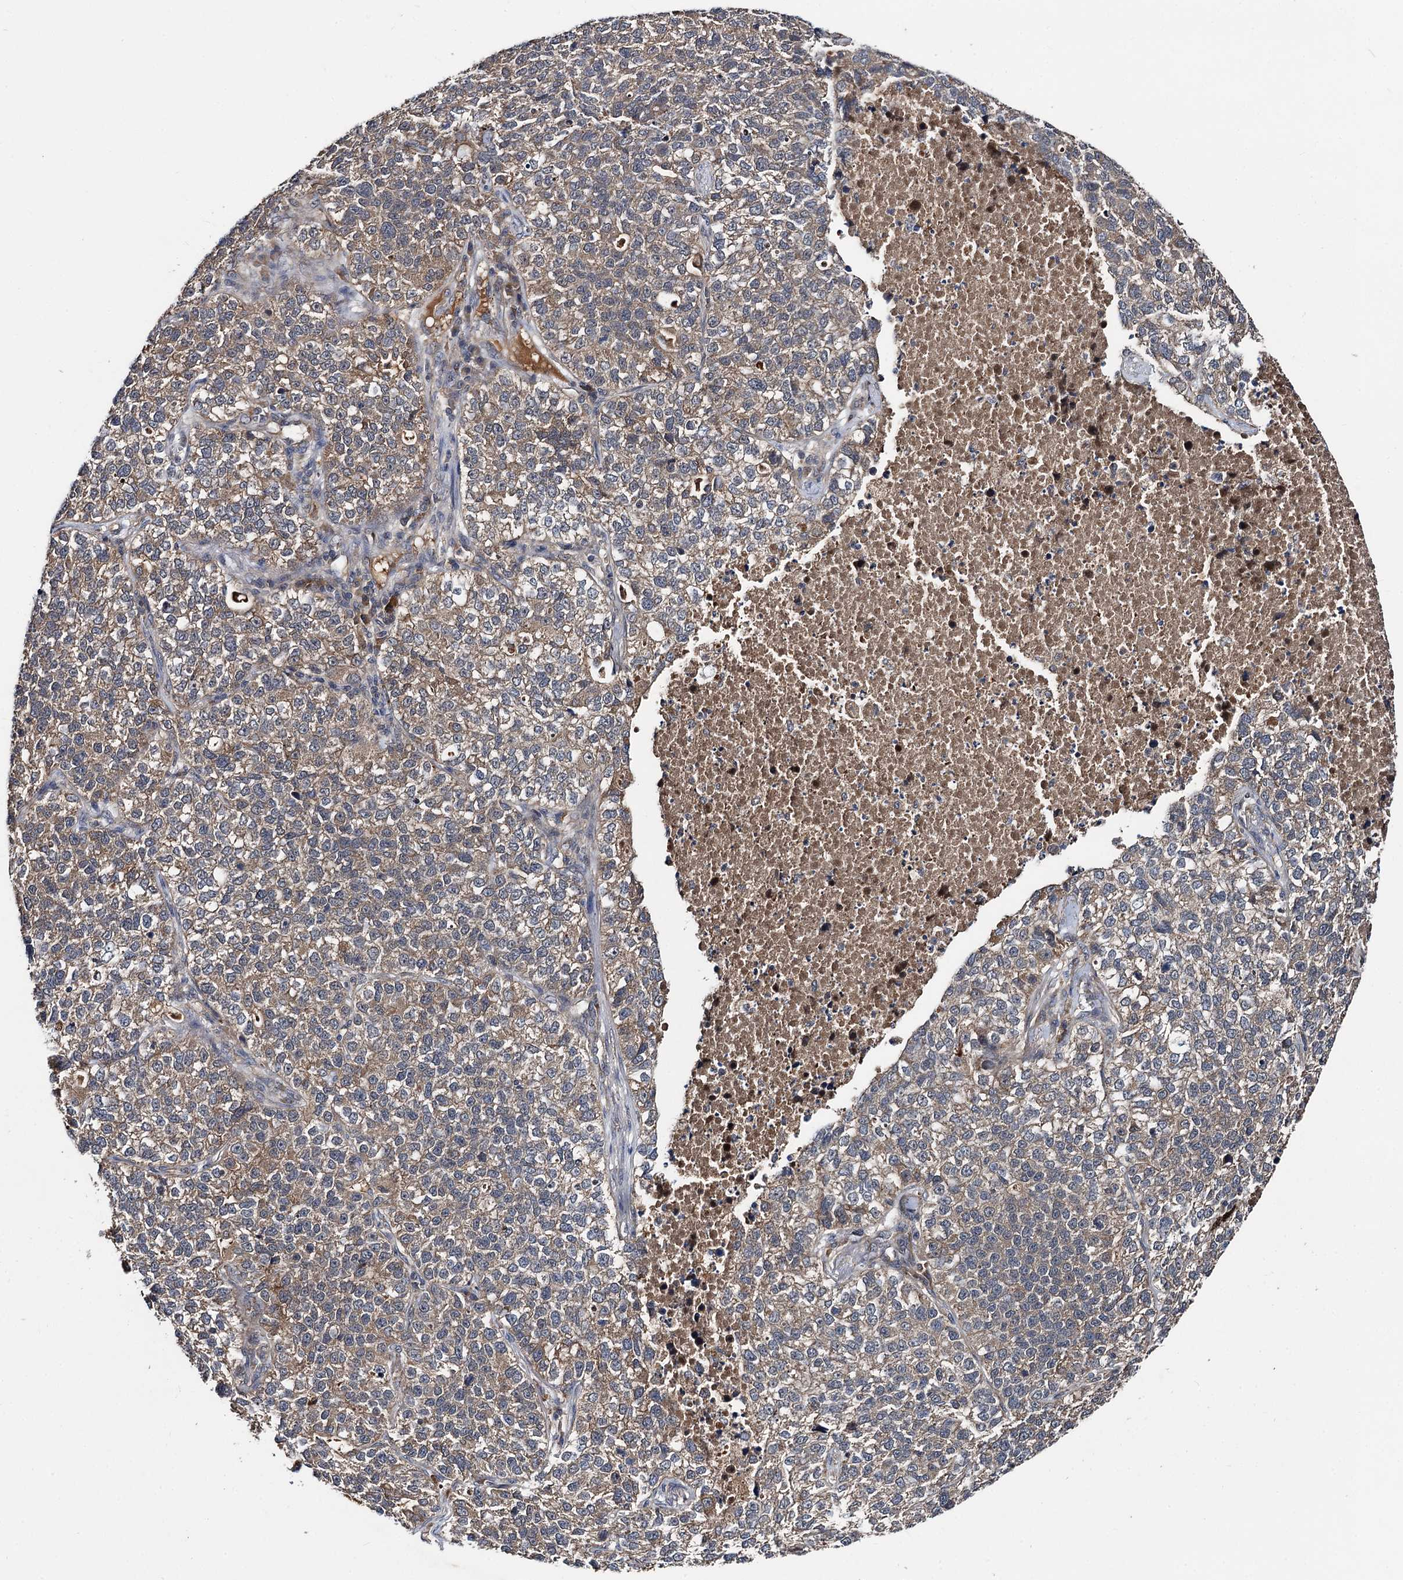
{"staining": {"intensity": "moderate", "quantity": "25%-75%", "location": "cytoplasmic/membranous"}, "tissue": "lung cancer", "cell_type": "Tumor cells", "image_type": "cancer", "snomed": [{"axis": "morphology", "description": "Adenocarcinoma, NOS"}, {"axis": "topography", "description": "Lung"}], "caption": "A histopathology image of human adenocarcinoma (lung) stained for a protein shows moderate cytoplasmic/membranous brown staining in tumor cells.", "gene": "TEX9", "patient": {"sex": "male", "age": 49}}